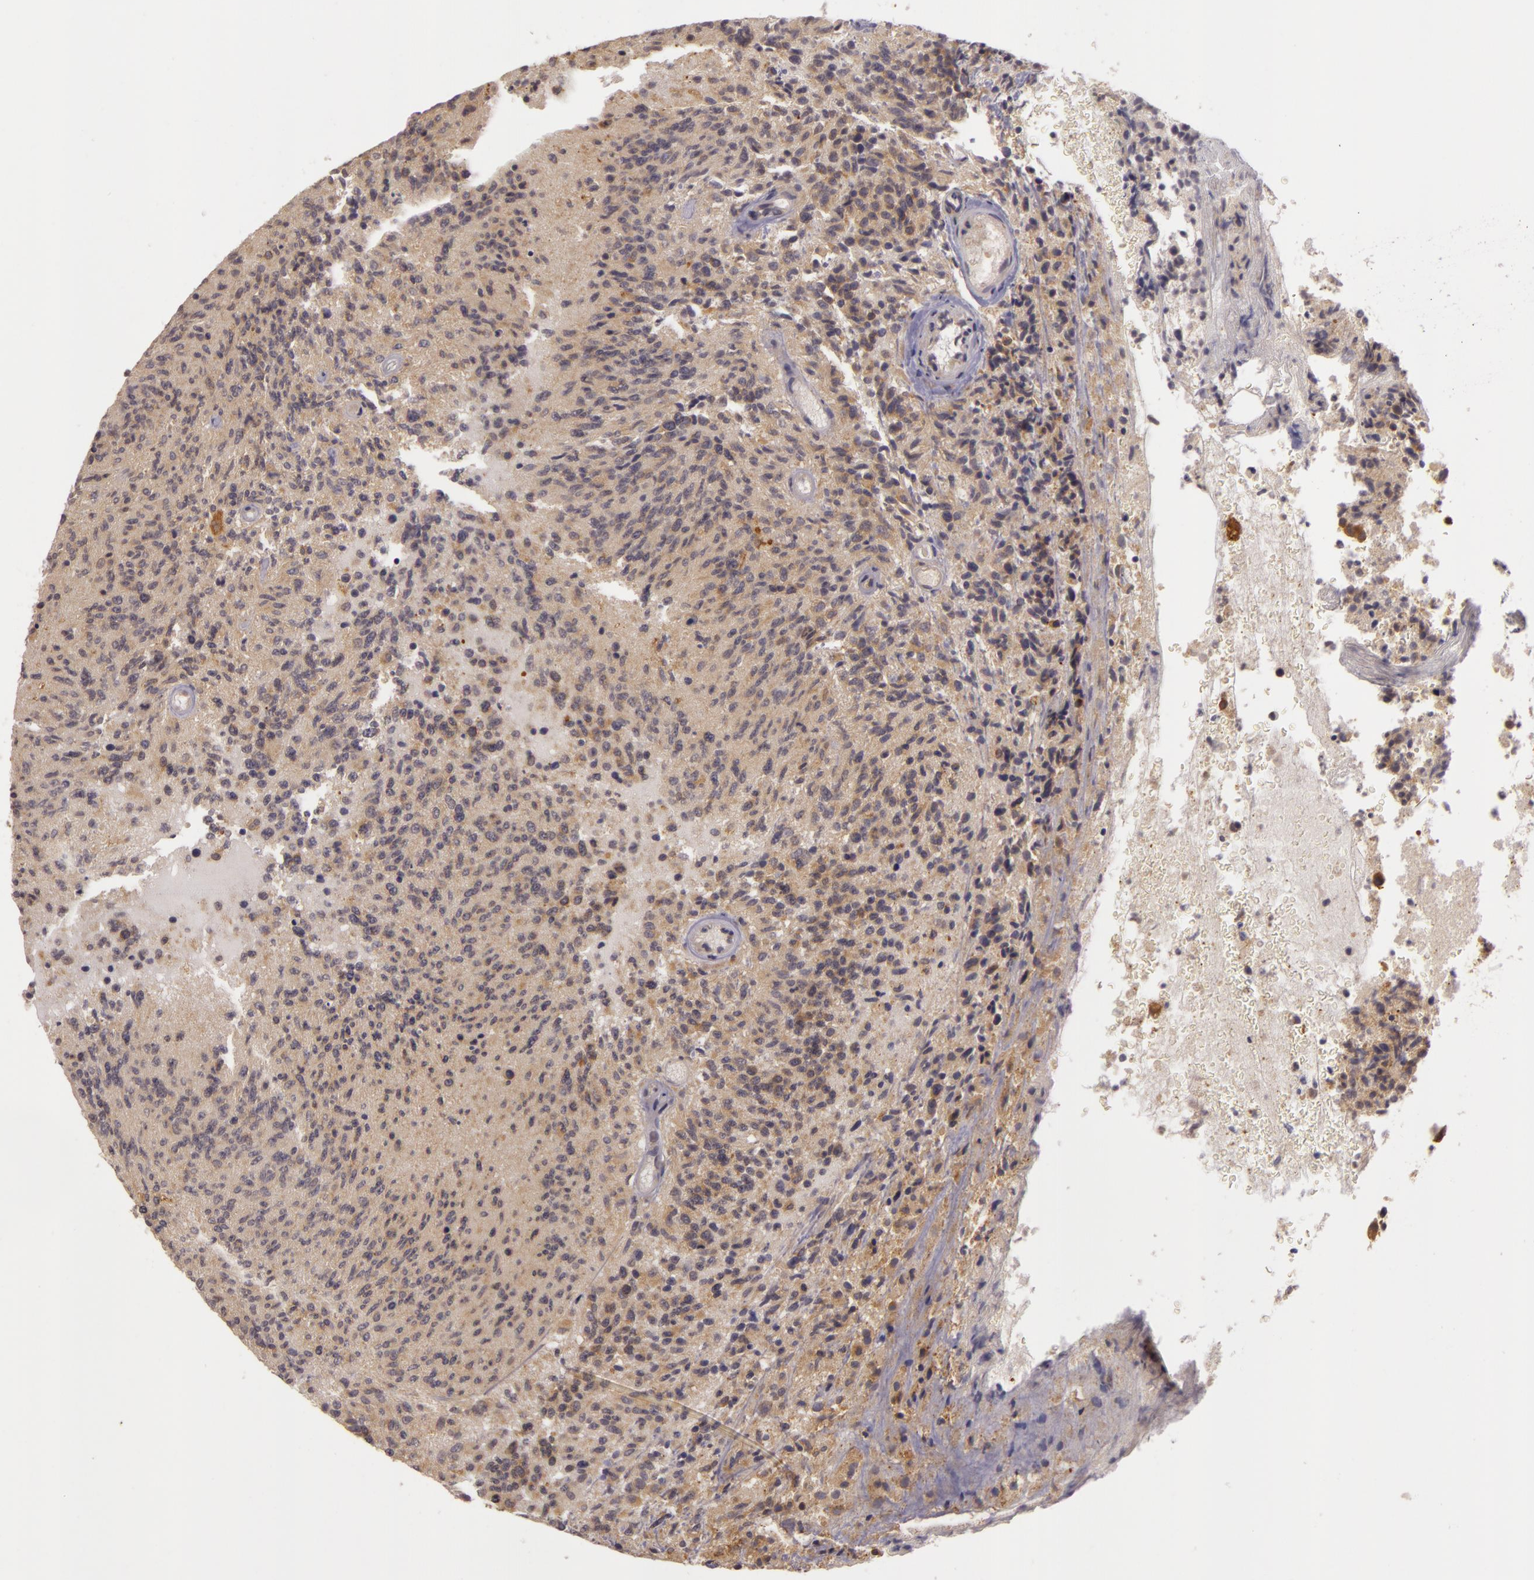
{"staining": {"intensity": "weak", "quantity": ">75%", "location": "cytoplasmic/membranous"}, "tissue": "glioma", "cell_type": "Tumor cells", "image_type": "cancer", "snomed": [{"axis": "morphology", "description": "Glioma, malignant, High grade"}, {"axis": "topography", "description": "Brain"}], "caption": "Human glioma stained with a brown dye reveals weak cytoplasmic/membranous positive staining in about >75% of tumor cells.", "gene": "PPP1R3F", "patient": {"sex": "male", "age": 36}}